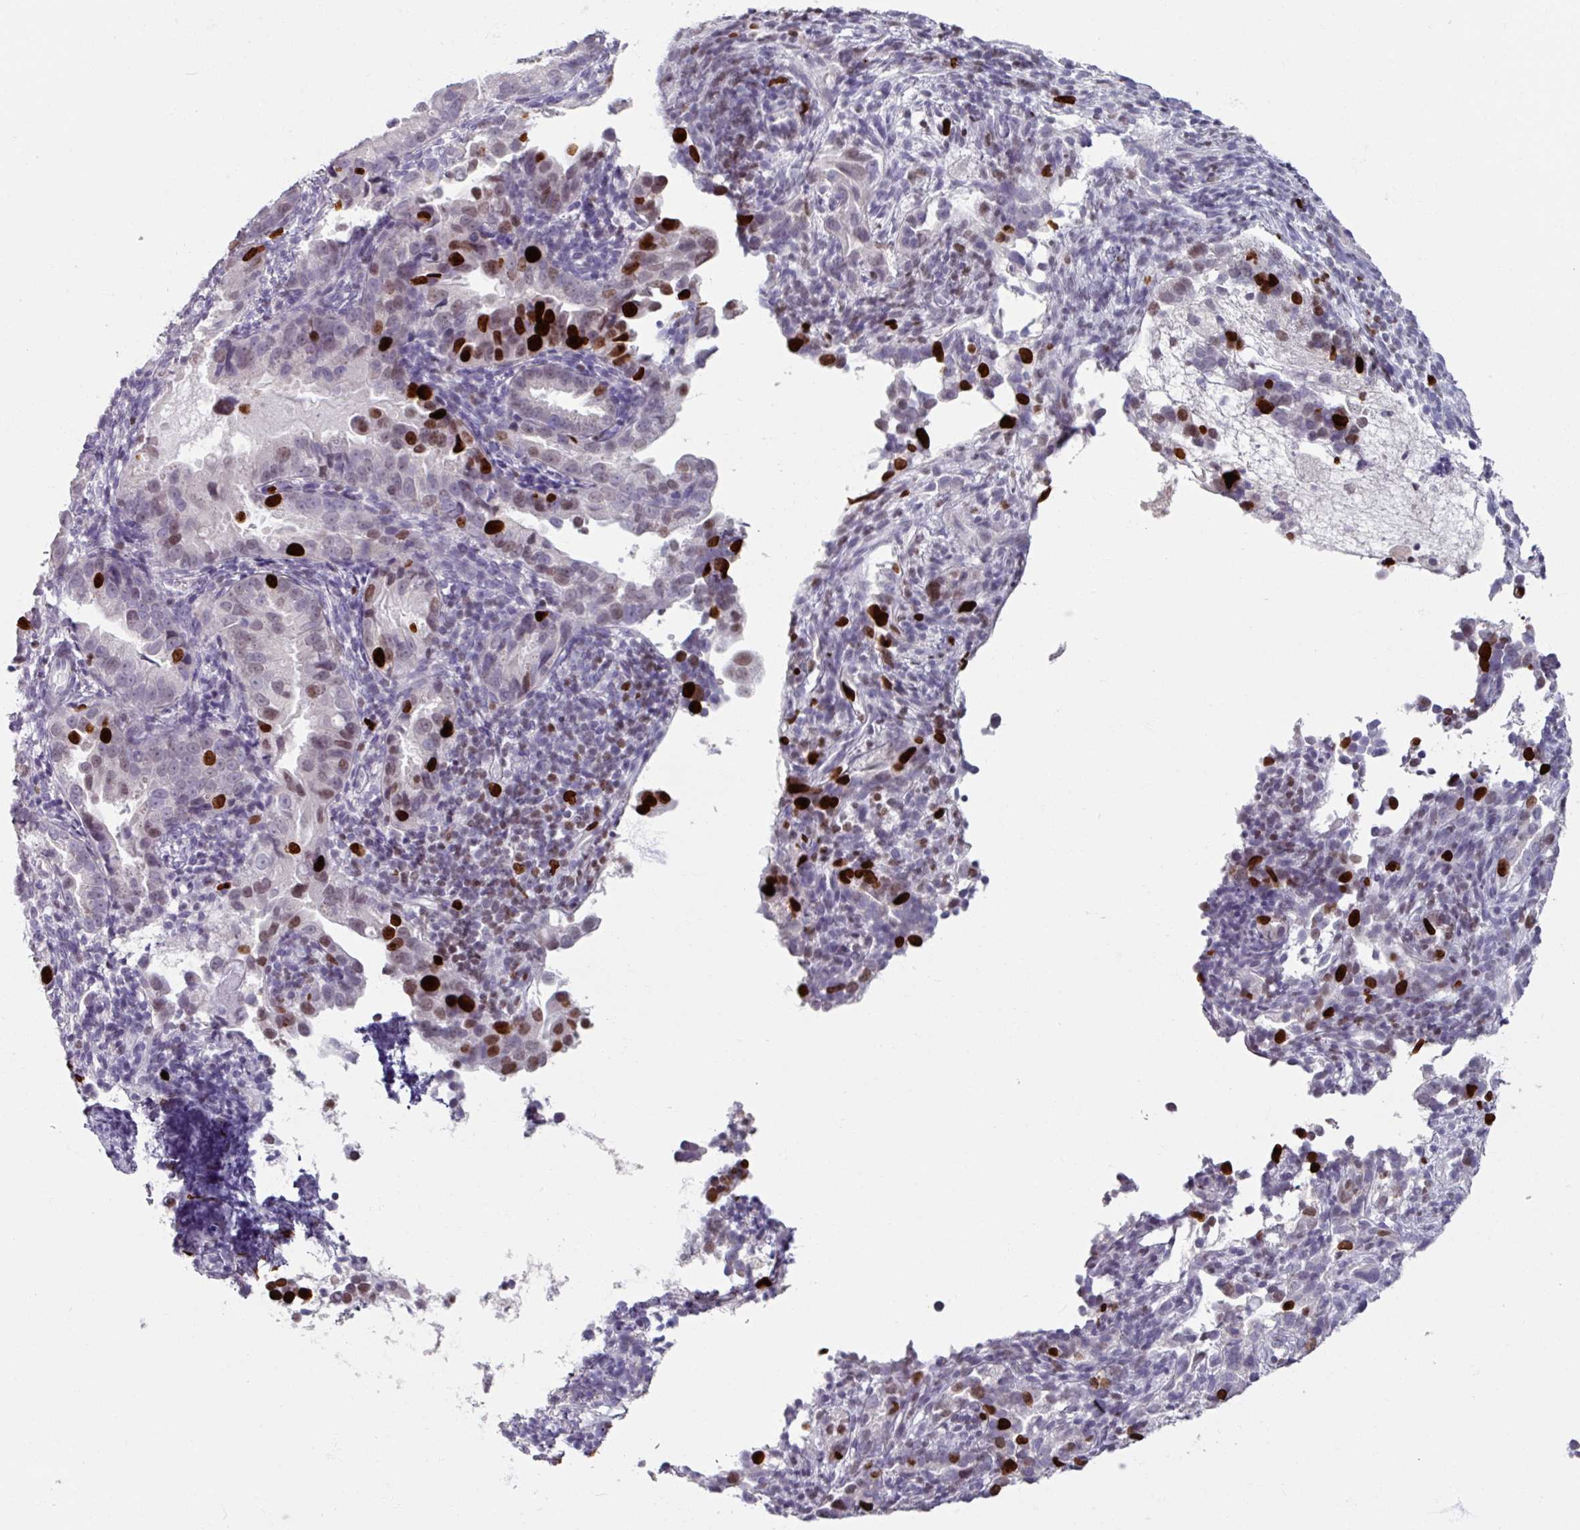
{"staining": {"intensity": "strong", "quantity": "25%-75%", "location": "nuclear"}, "tissue": "endometrial cancer", "cell_type": "Tumor cells", "image_type": "cancer", "snomed": [{"axis": "morphology", "description": "Adenocarcinoma, NOS"}, {"axis": "topography", "description": "Endometrium"}], "caption": "Immunohistochemistry staining of endometrial cancer, which reveals high levels of strong nuclear staining in approximately 25%-75% of tumor cells indicating strong nuclear protein staining. The staining was performed using DAB (brown) for protein detection and nuclei were counterstained in hematoxylin (blue).", "gene": "ATAD2", "patient": {"sex": "female", "age": 57}}